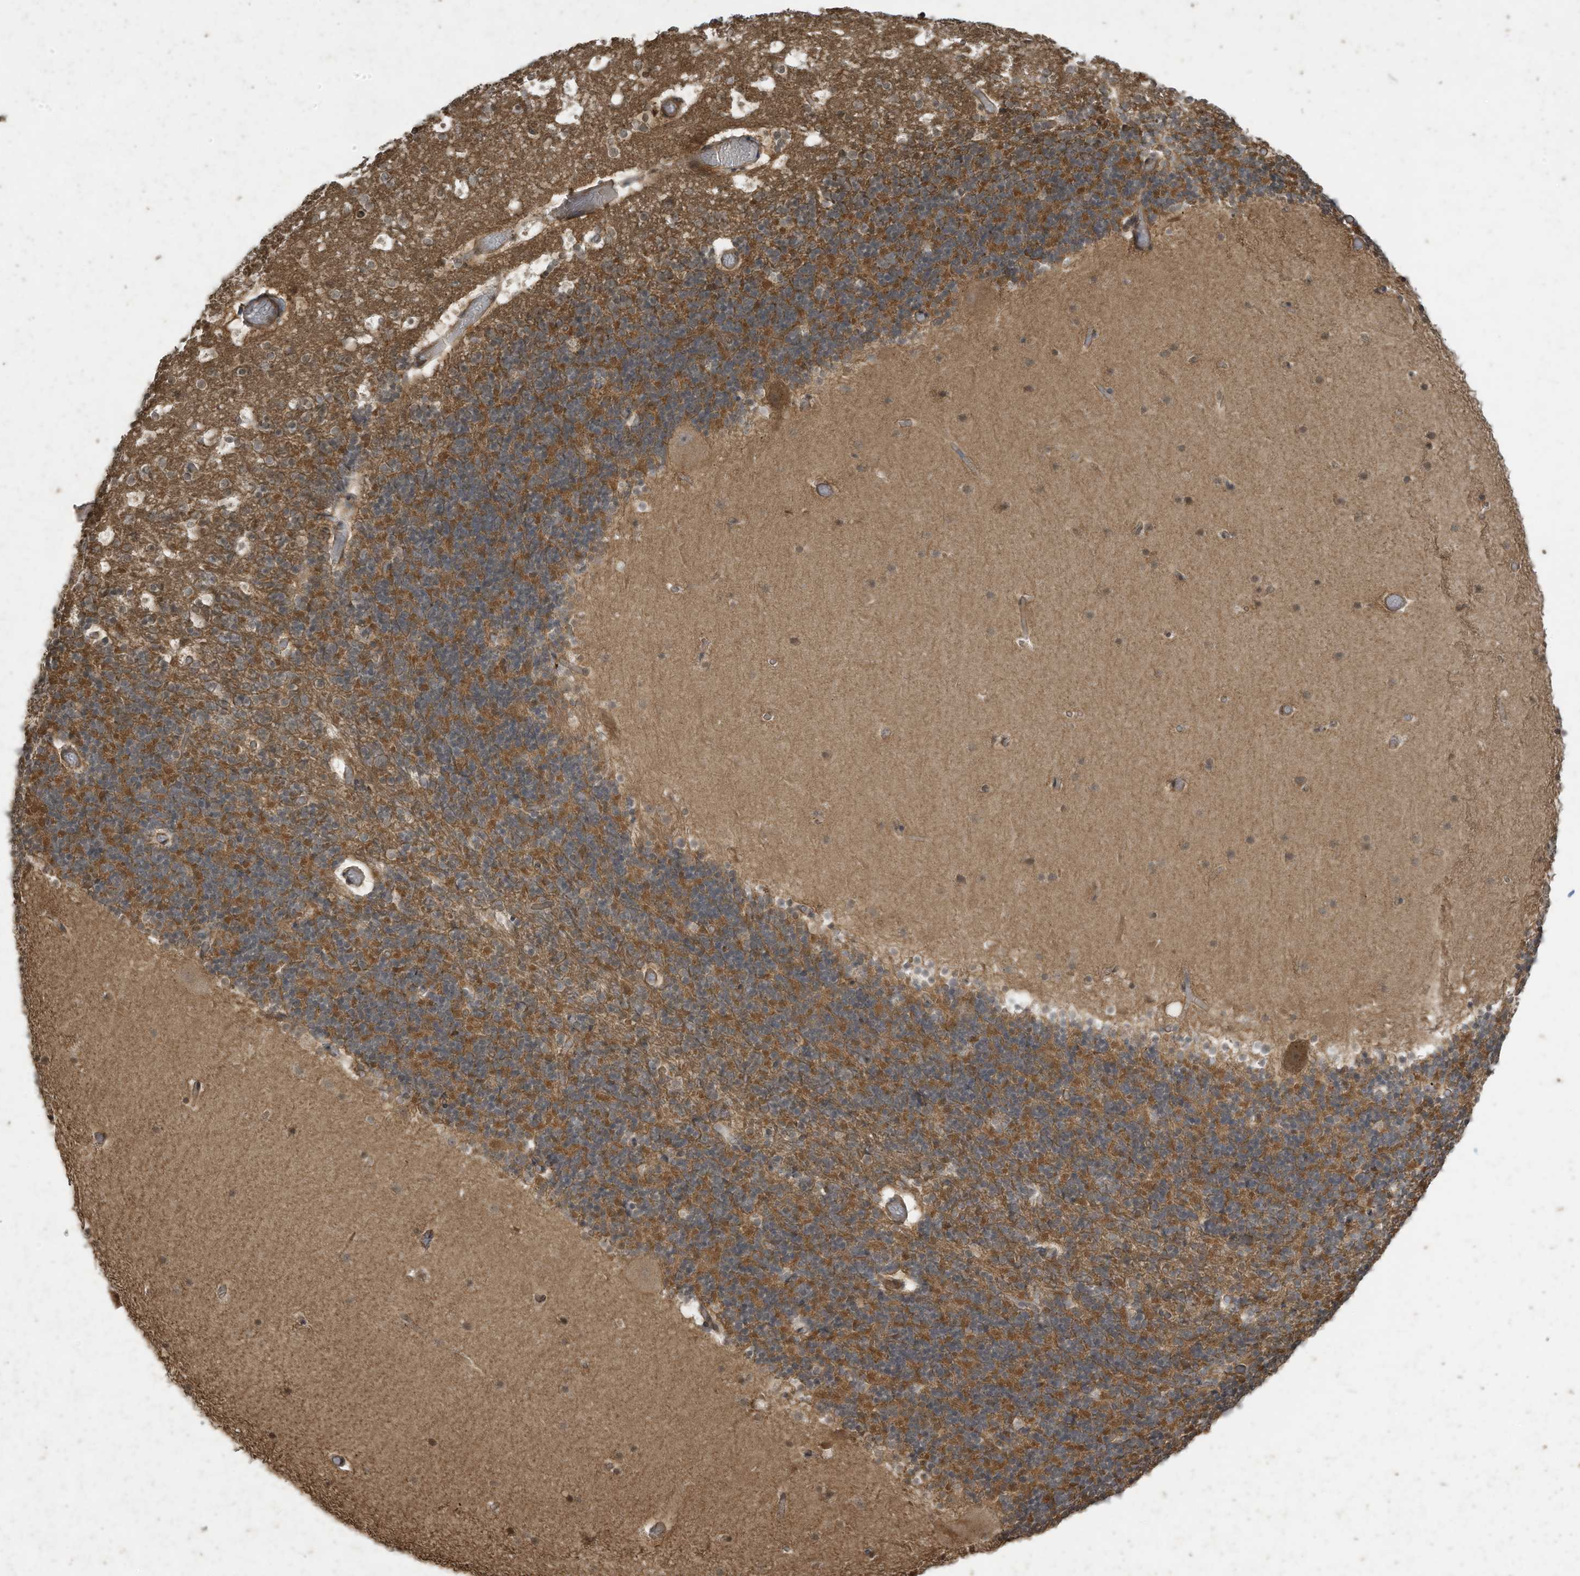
{"staining": {"intensity": "moderate", "quantity": "<25%", "location": "cytoplasmic/membranous"}, "tissue": "cerebellum", "cell_type": "Cells in granular layer", "image_type": "normal", "snomed": [{"axis": "morphology", "description": "Normal tissue, NOS"}, {"axis": "topography", "description": "Cerebellum"}], "caption": "Immunohistochemistry (IHC) micrograph of benign cerebellum: cerebellum stained using immunohistochemistry displays low levels of moderate protein expression localized specifically in the cytoplasmic/membranous of cells in granular layer, appearing as a cytoplasmic/membranous brown color.", "gene": "MATN2", "patient": {"sex": "male", "age": 57}}